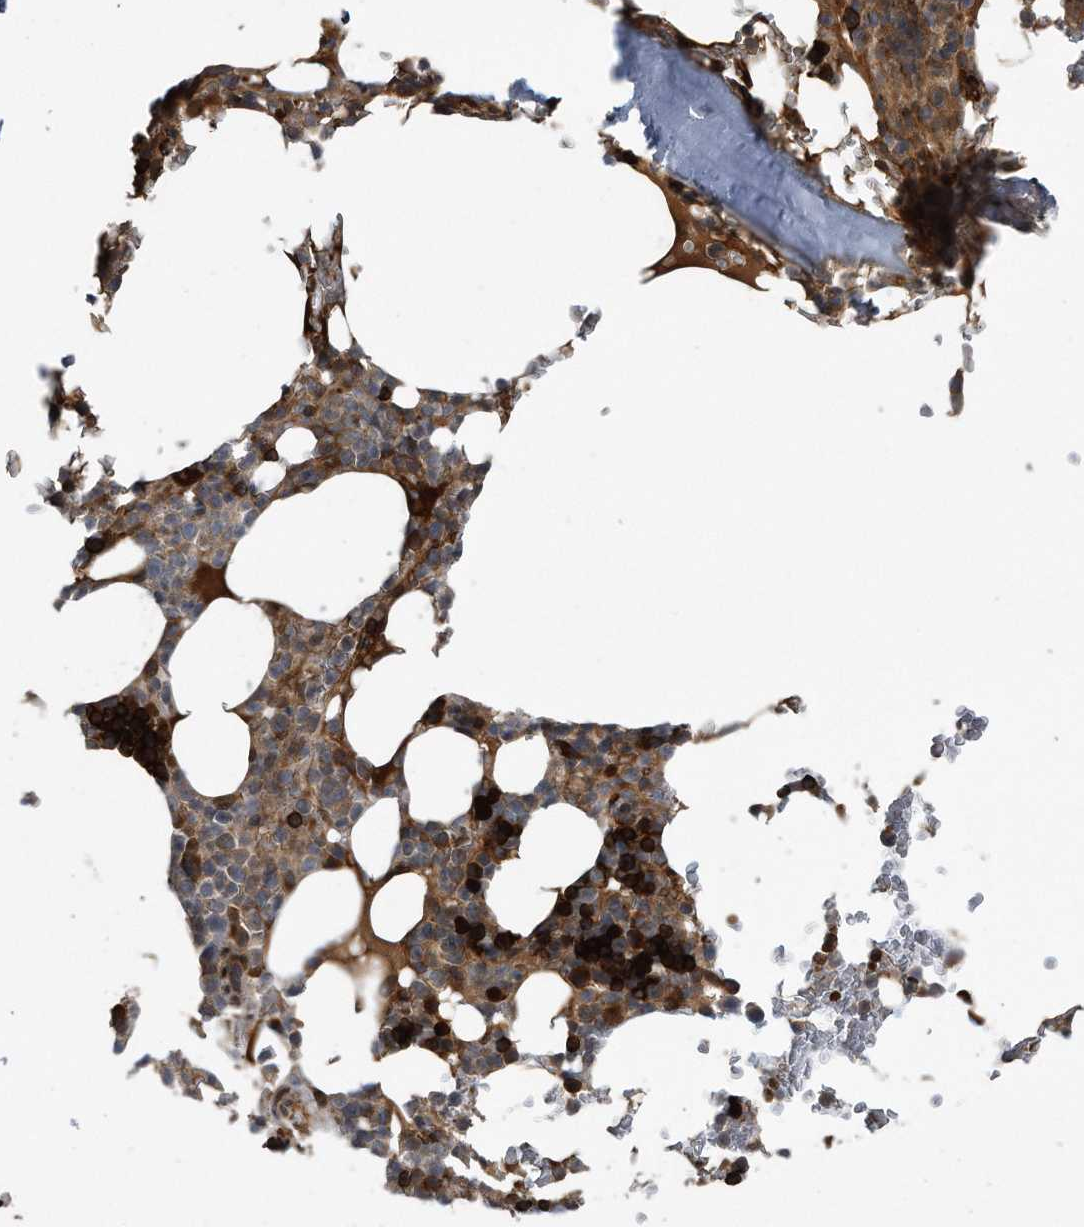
{"staining": {"intensity": "strong", "quantity": "25%-75%", "location": "cytoplasmic/membranous"}, "tissue": "bone marrow", "cell_type": "Hematopoietic cells", "image_type": "normal", "snomed": [{"axis": "morphology", "description": "Normal tissue, NOS"}, {"axis": "topography", "description": "Bone marrow"}], "caption": "Protein analysis of benign bone marrow reveals strong cytoplasmic/membranous positivity in about 25%-75% of hematopoietic cells.", "gene": "ZNF79", "patient": {"sex": "male", "age": 58}}